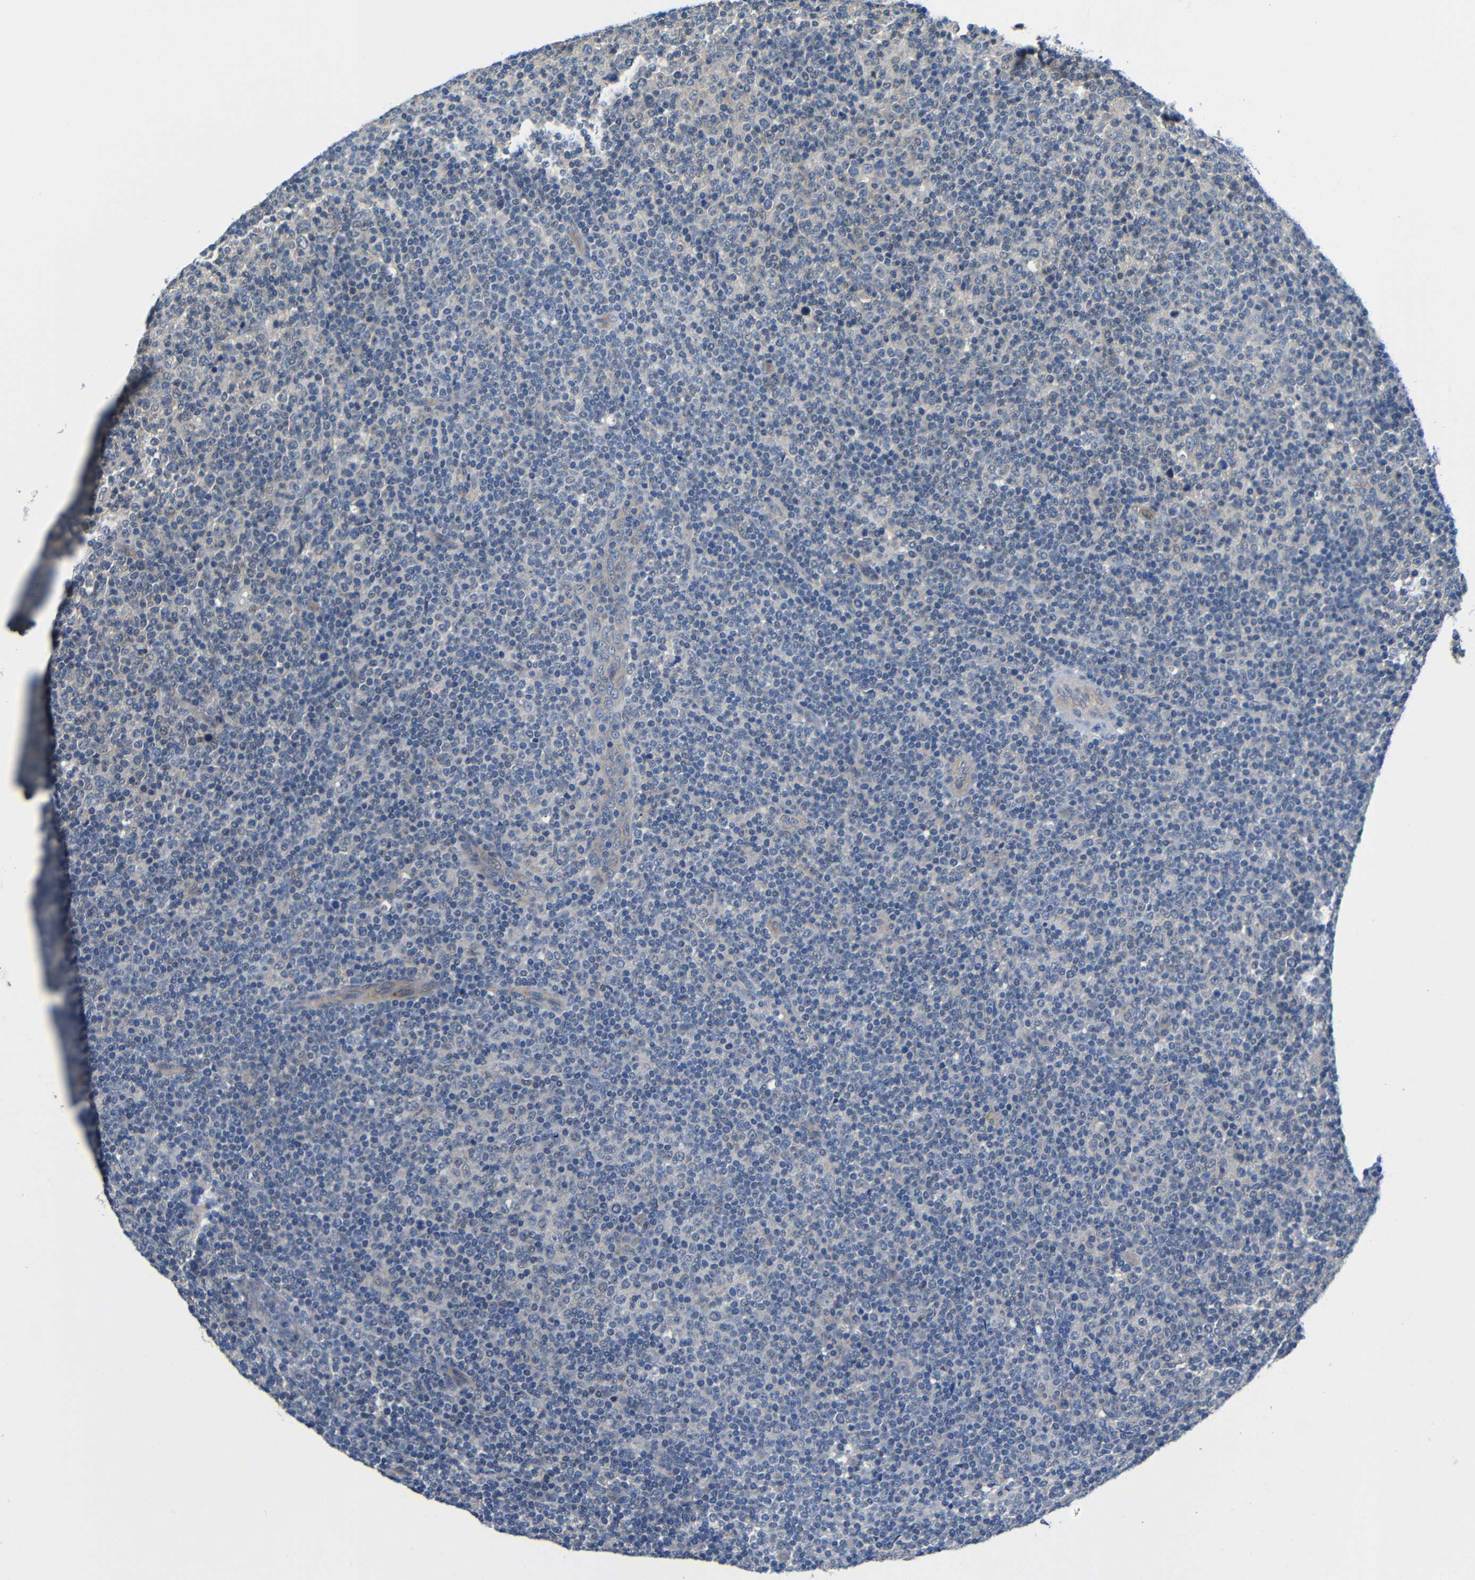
{"staining": {"intensity": "negative", "quantity": "none", "location": "none"}, "tissue": "lymphoma", "cell_type": "Tumor cells", "image_type": "cancer", "snomed": [{"axis": "morphology", "description": "Malignant lymphoma, non-Hodgkin's type, Low grade"}, {"axis": "topography", "description": "Lymph node"}], "caption": "Low-grade malignant lymphoma, non-Hodgkin's type was stained to show a protein in brown. There is no significant positivity in tumor cells.", "gene": "ZNF90", "patient": {"sex": "male", "age": 70}}